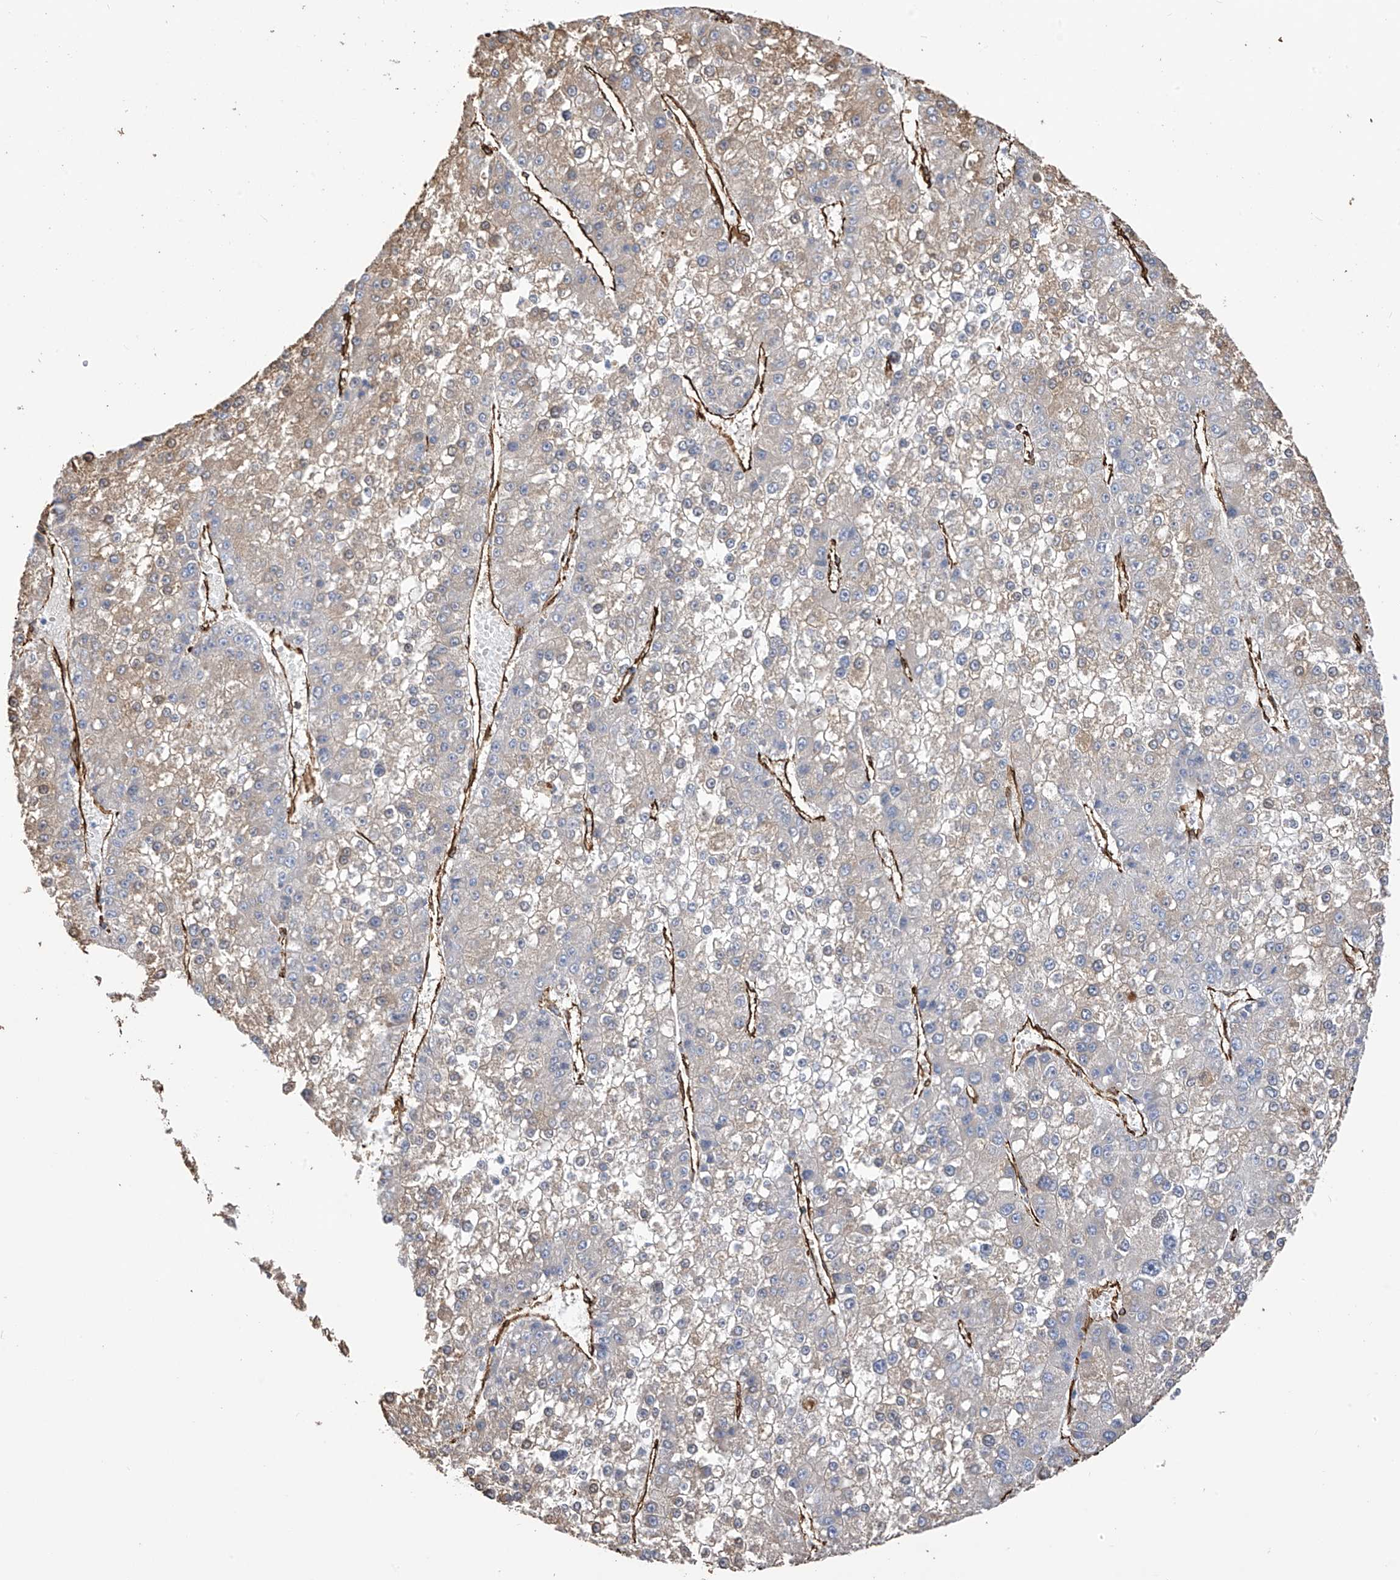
{"staining": {"intensity": "weak", "quantity": "<25%", "location": "cytoplasmic/membranous"}, "tissue": "liver cancer", "cell_type": "Tumor cells", "image_type": "cancer", "snomed": [{"axis": "morphology", "description": "Carcinoma, Hepatocellular, NOS"}, {"axis": "topography", "description": "Liver"}], "caption": "An IHC photomicrograph of liver cancer is shown. There is no staining in tumor cells of liver cancer.", "gene": "UBTD1", "patient": {"sex": "female", "age": 73}}